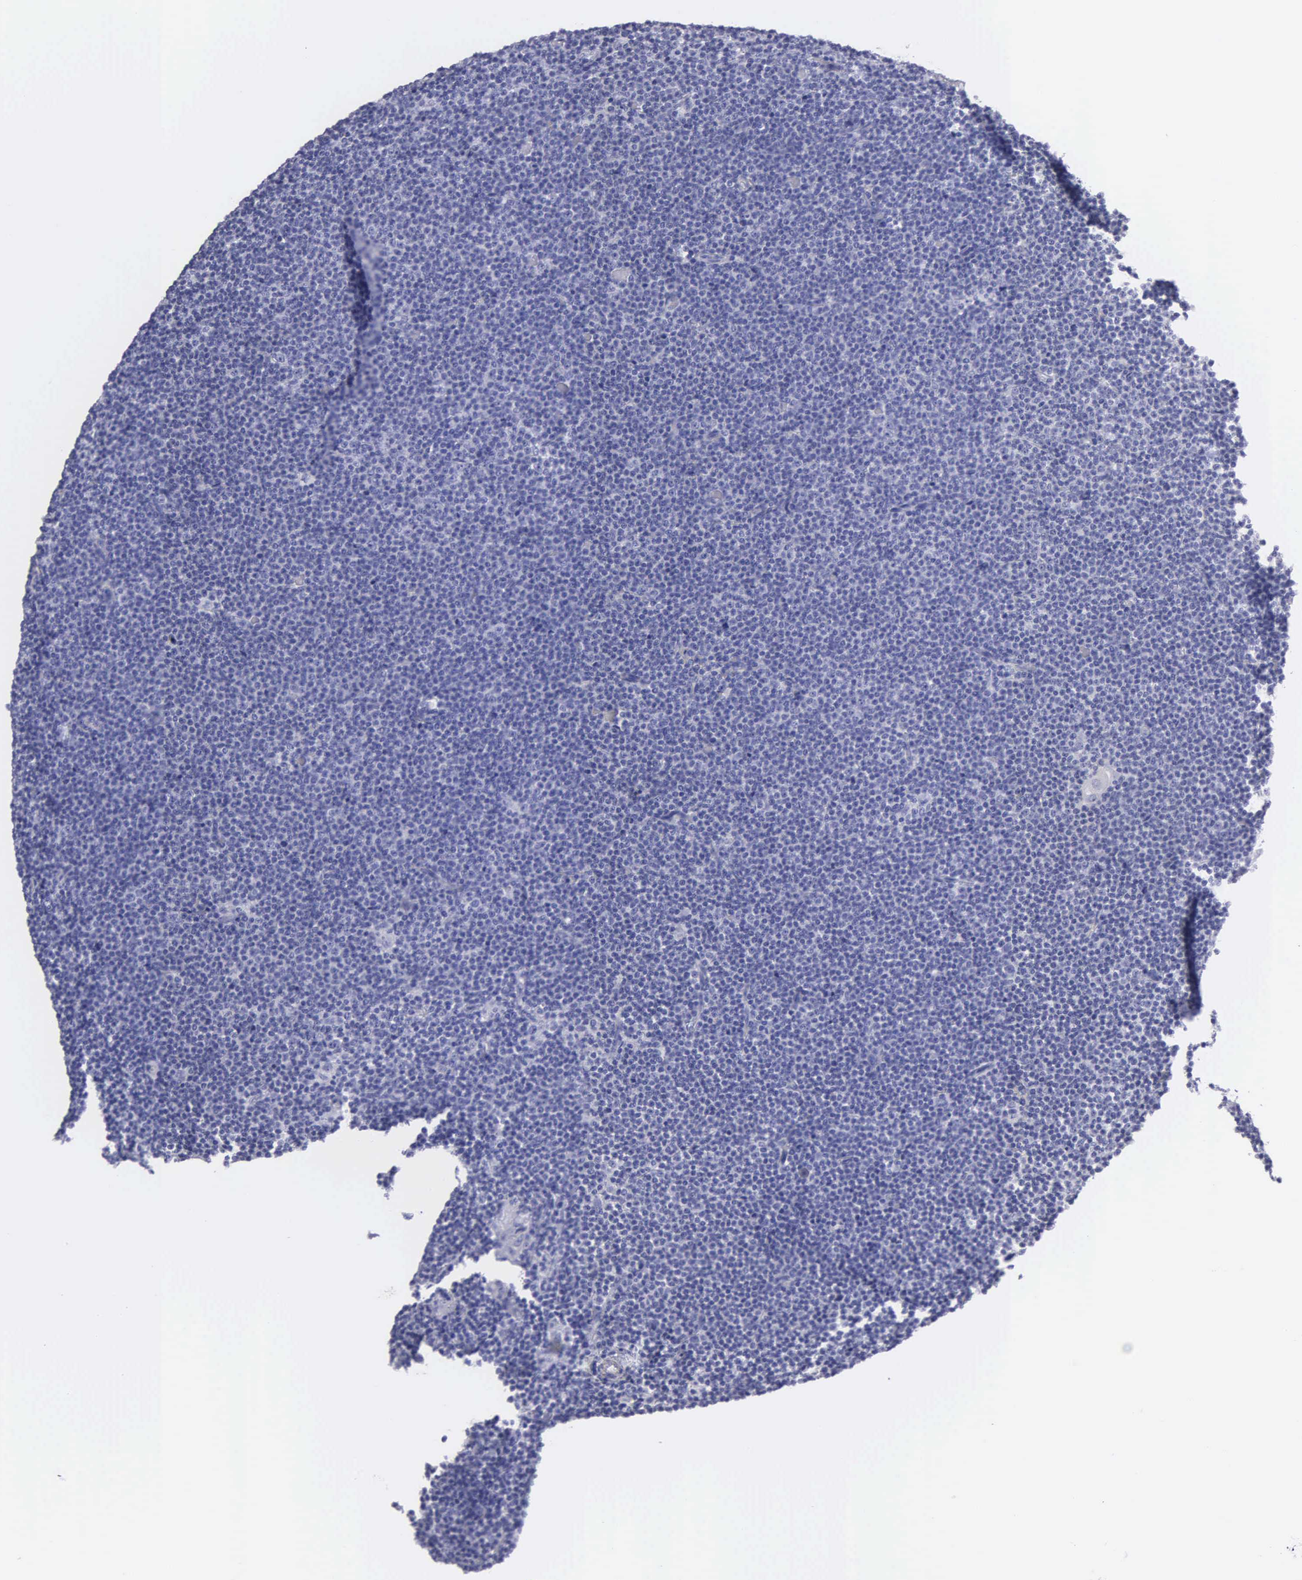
{"staining": {"intensity": "negative", "quantity": "none", "location": "none"}, "tissue": "lymphoma", "cell_type": "Tumor cells", "image_type": "cancer", "snomed": [{"axis": "morphology", "description": "Malignant lymphoma, non-Hodgkin's type, Low grade"}, {"axis": "topography", "description": "Lymph node"}], "caption": "Lymphoma was stained to show a protein in brown. There is no significant positivity in tumor cells. The staining was performed using DAB to visualize the protein expression in brown, while the nuclei were stained in blue with hematoxylin (Magnification: 20x).", "gene": "FBLN5", "patient": {"sex": "female", "age": 69}}